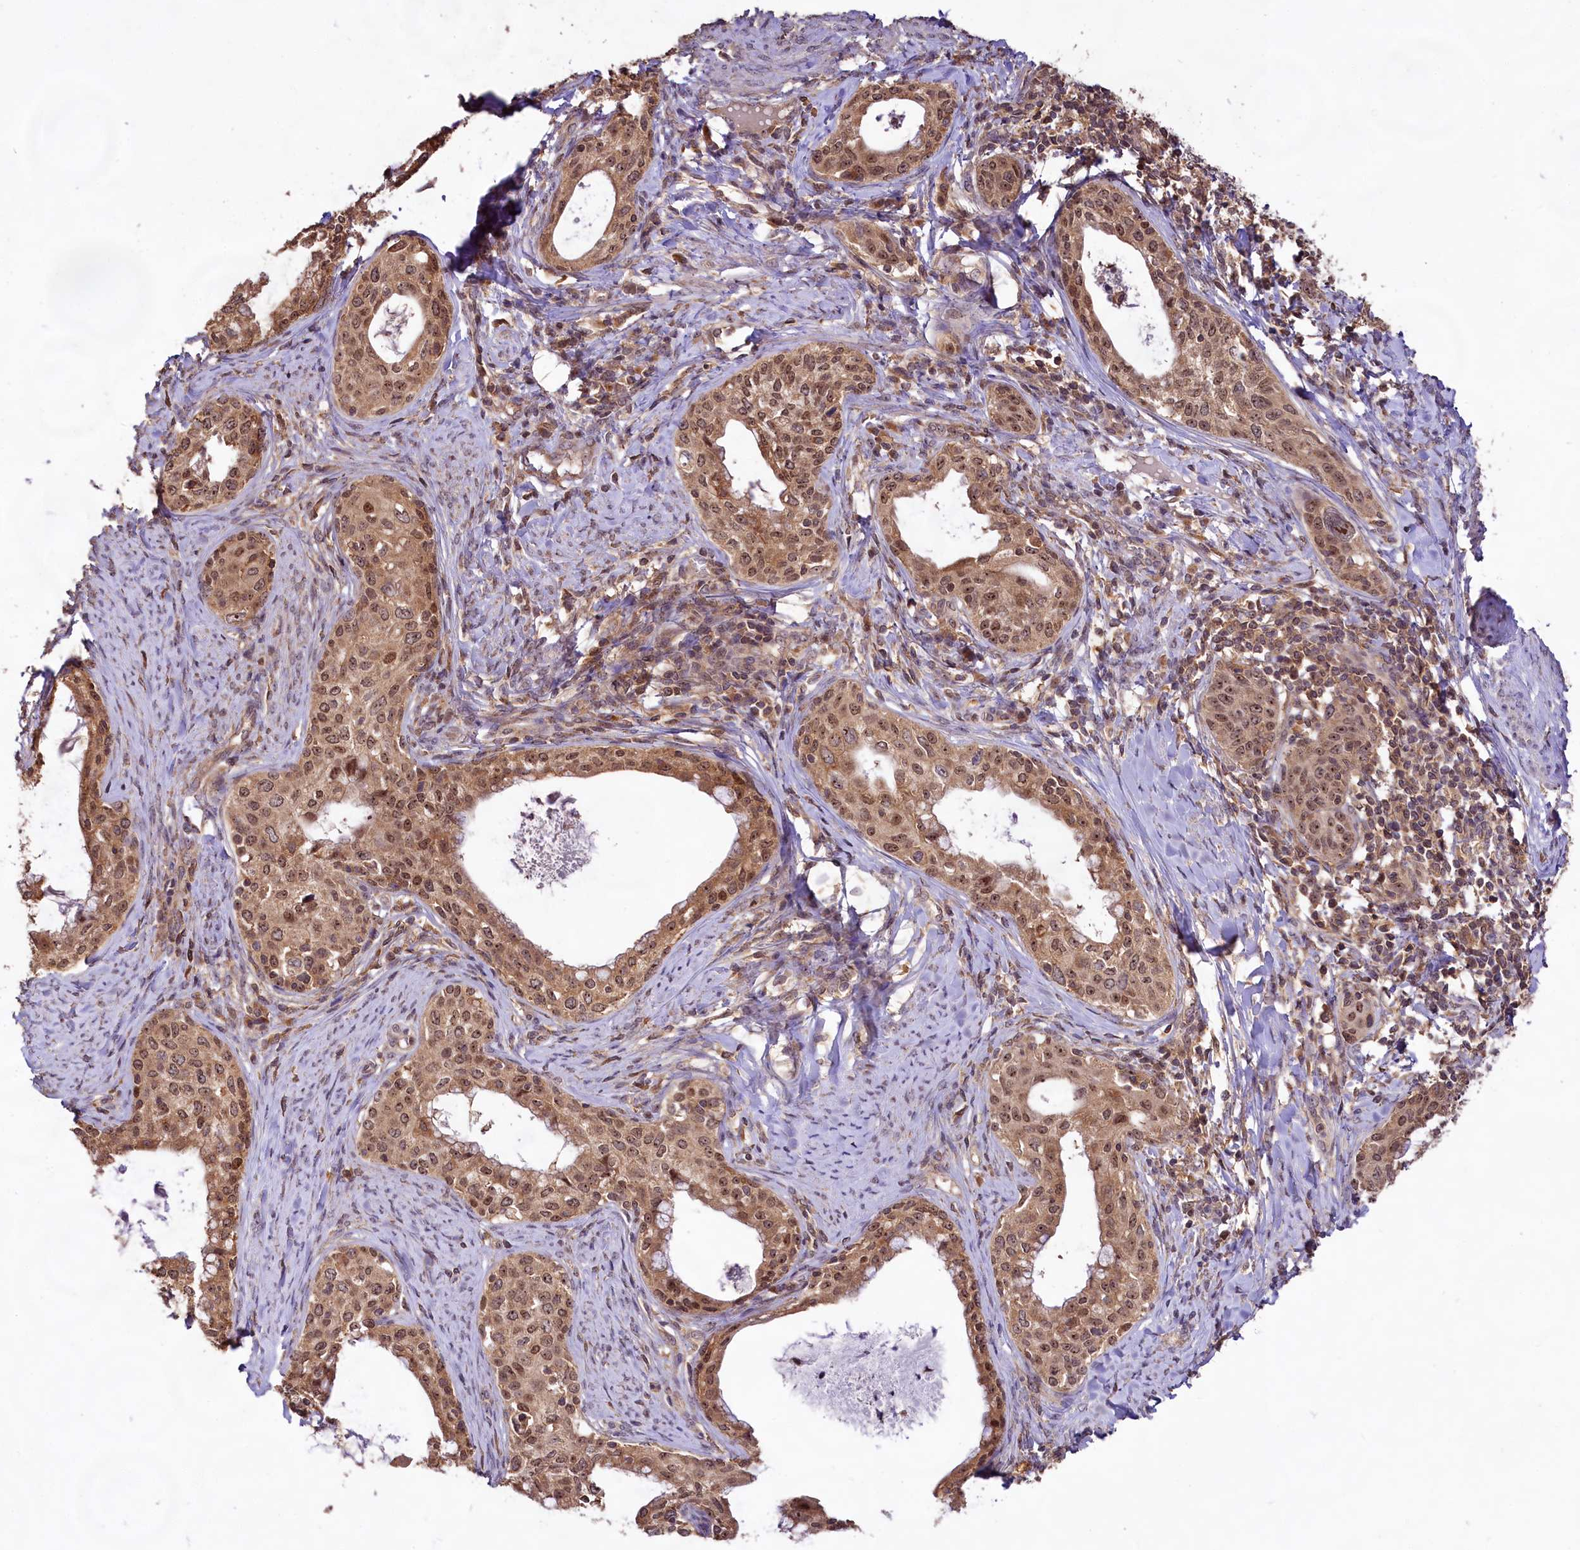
{"staining": {"intensity": "moderate", "quantity": ">75%", "location": "cytoplasmic/membranous,nuclear"}, "tissue": "cervical cancer", "cell_type": "Tumor cells", "image_type": "cancer", "snomed": [{"axis": "morphology", "description": "Squamous cell carcinoma, NOS"}, {"axis": "morphology", "description": "Adenocarcinoma, NOS"}, {"axis": "topography", "description": "Cervix"}], "caption": "The histopathology image reveals immunohistochemical staining of cervical adenocarcinoma. There is moderate cytoplasmic/membranous and nuclear expression is identified in approximately >75% of tumor cells.", "gene": "RRP8", "patient": {"sex": "female", "age": 52}}